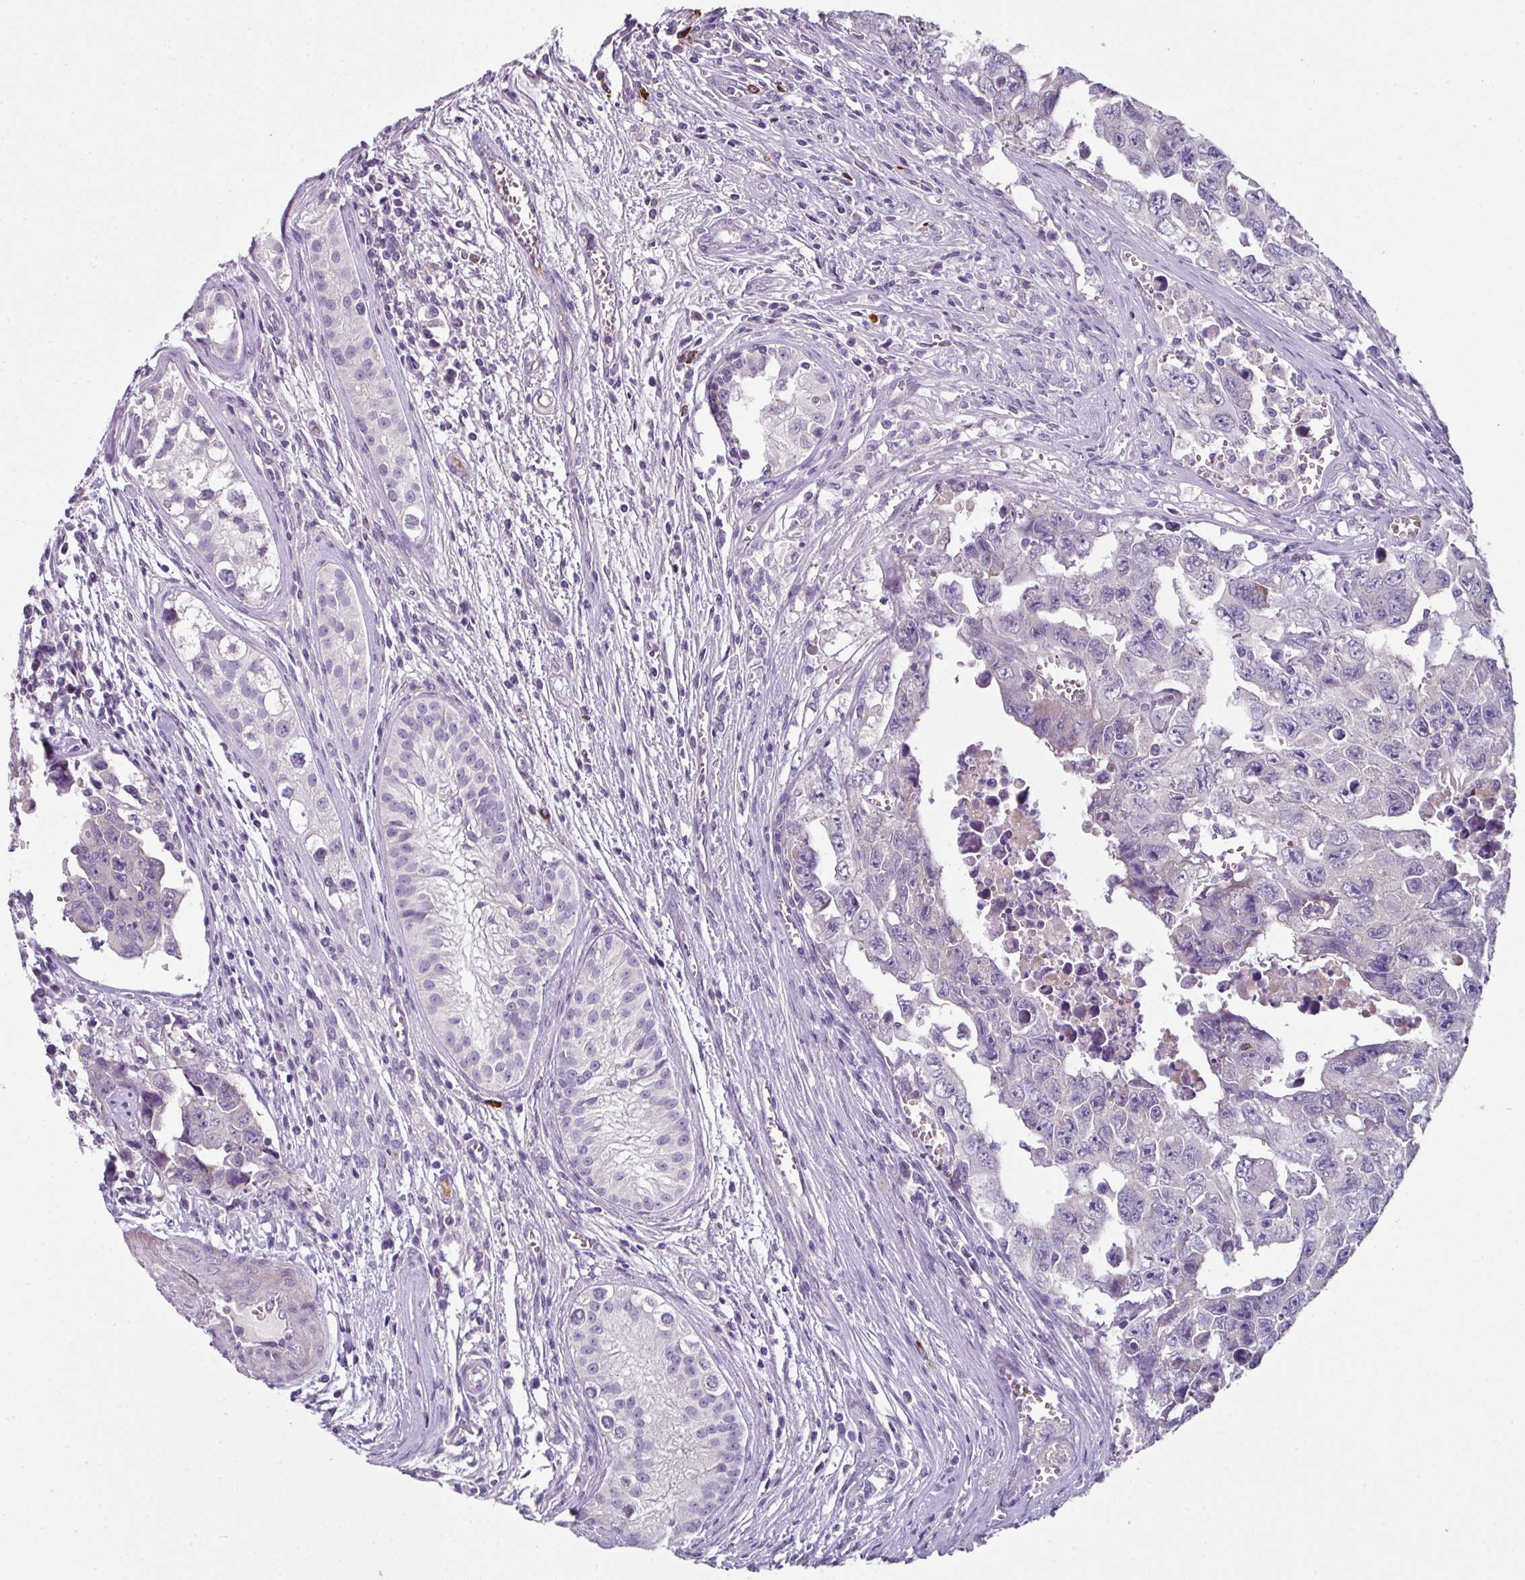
{"staining": {"intensity": "negative", "quantity": "none", "location": "none"}, "tissue": "testis cancer", "cell_type": "Tumor cells", "image_type": "cancer", "snomed": [{"axis": "morphology", "description": "Carcinoma, Embryonal, NOS"}, {"axis": "topography", "description": "Testis"}], "caption": "There is no significant expression in tumor cells of embryonal carcinoma (testis).", "gene": "FHAD1", "patient": {"sex": "male", "age": 24}}